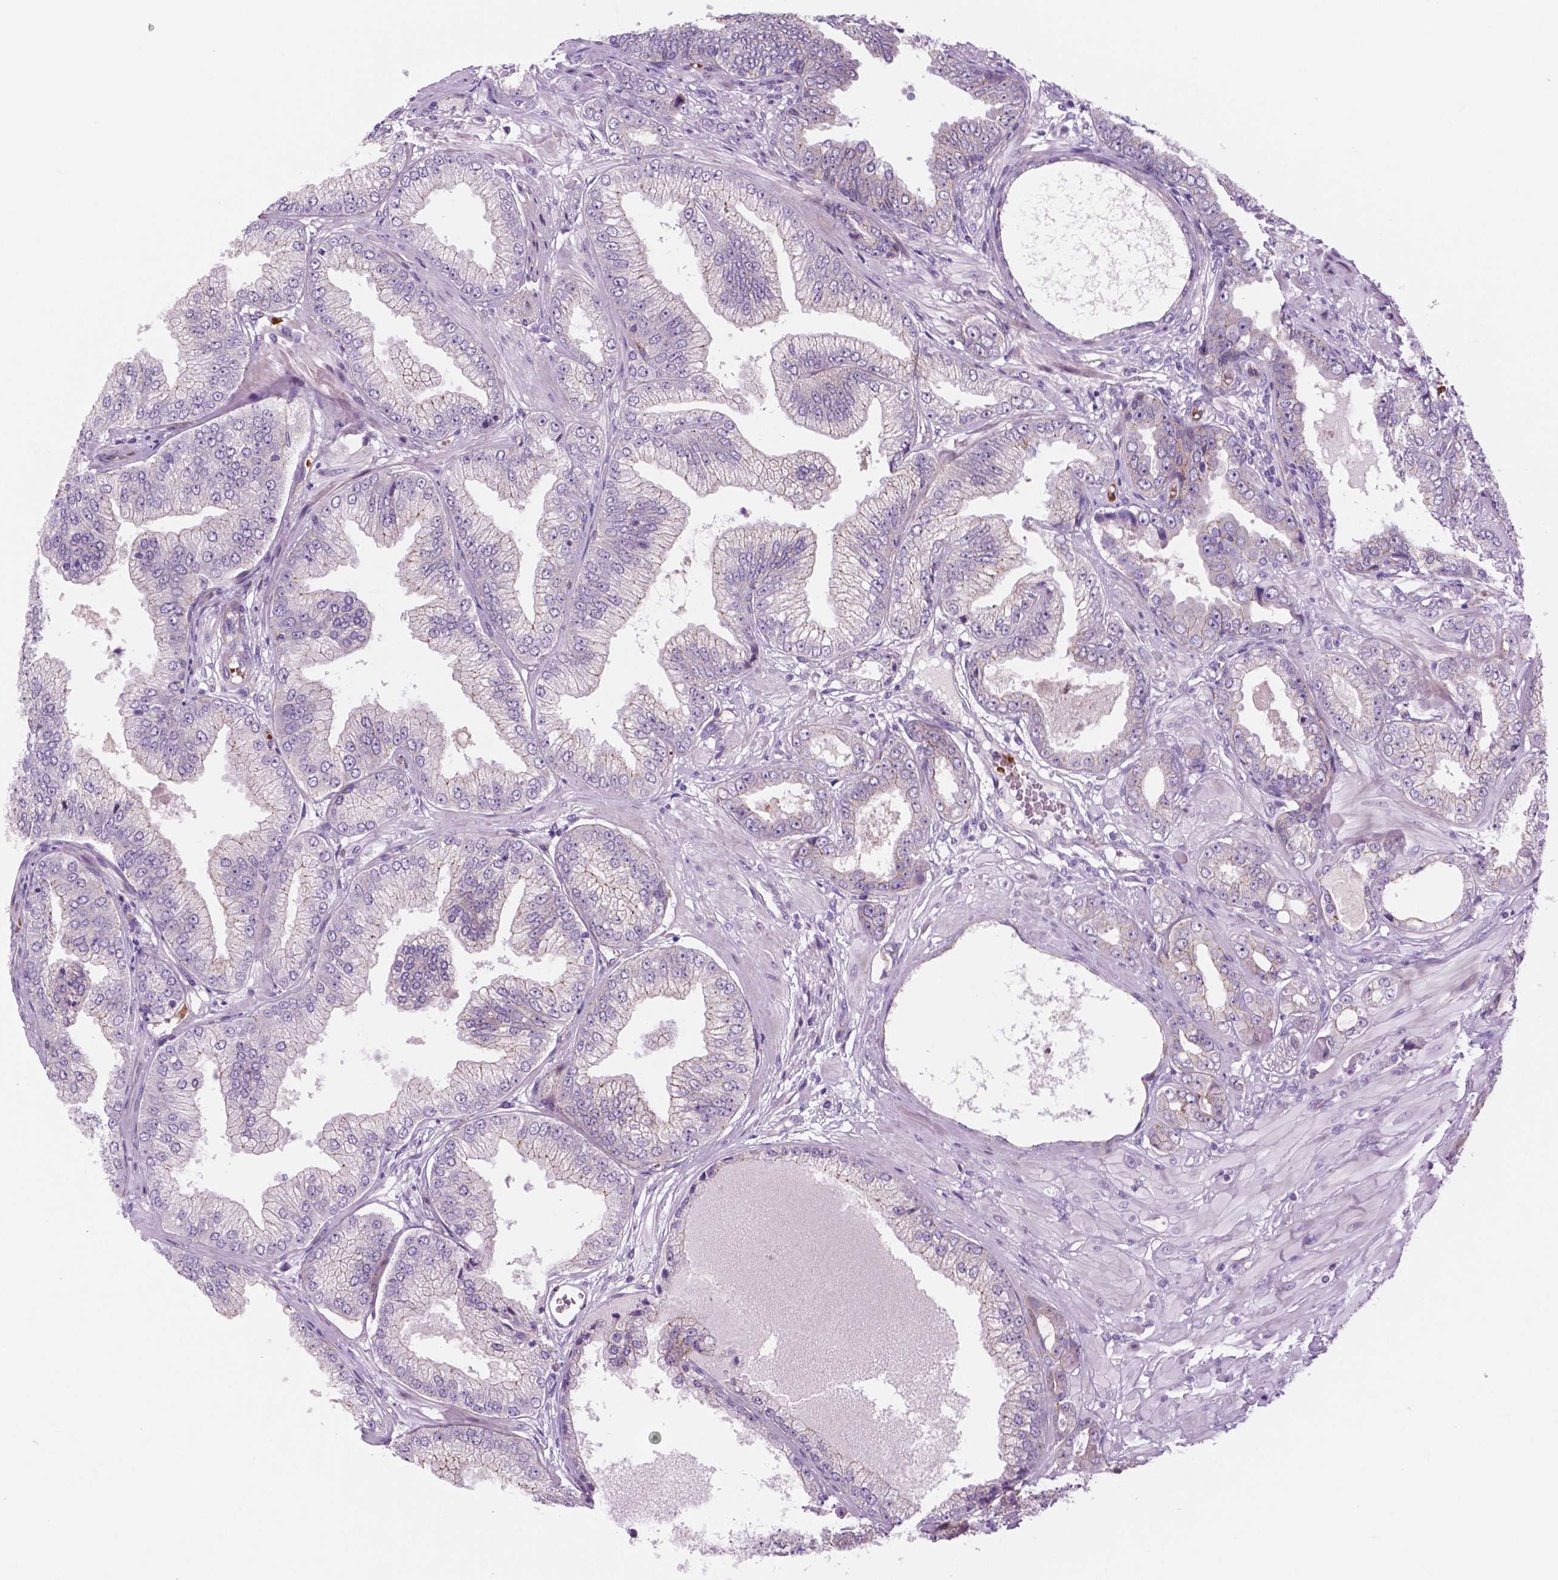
{"staining": {"intensity": "negative", "quantity": "none", "location": "none"}, "tissue": "prostate cancer", "cell_type": "Tumor cells", "image_type": "cancer", "snomed": [{"axis": "morphology", "description": "Adenocarcinoma, Low grade"}, {"axis": "topography", "description": "Prostate"}], "caption": "This is an IHC micrograph of adenocarcinoma (low-grade) (prostate). There is no staining in tumor cells.", "gene": "RND3", "patient": {"sex": "male", "age": 55}}